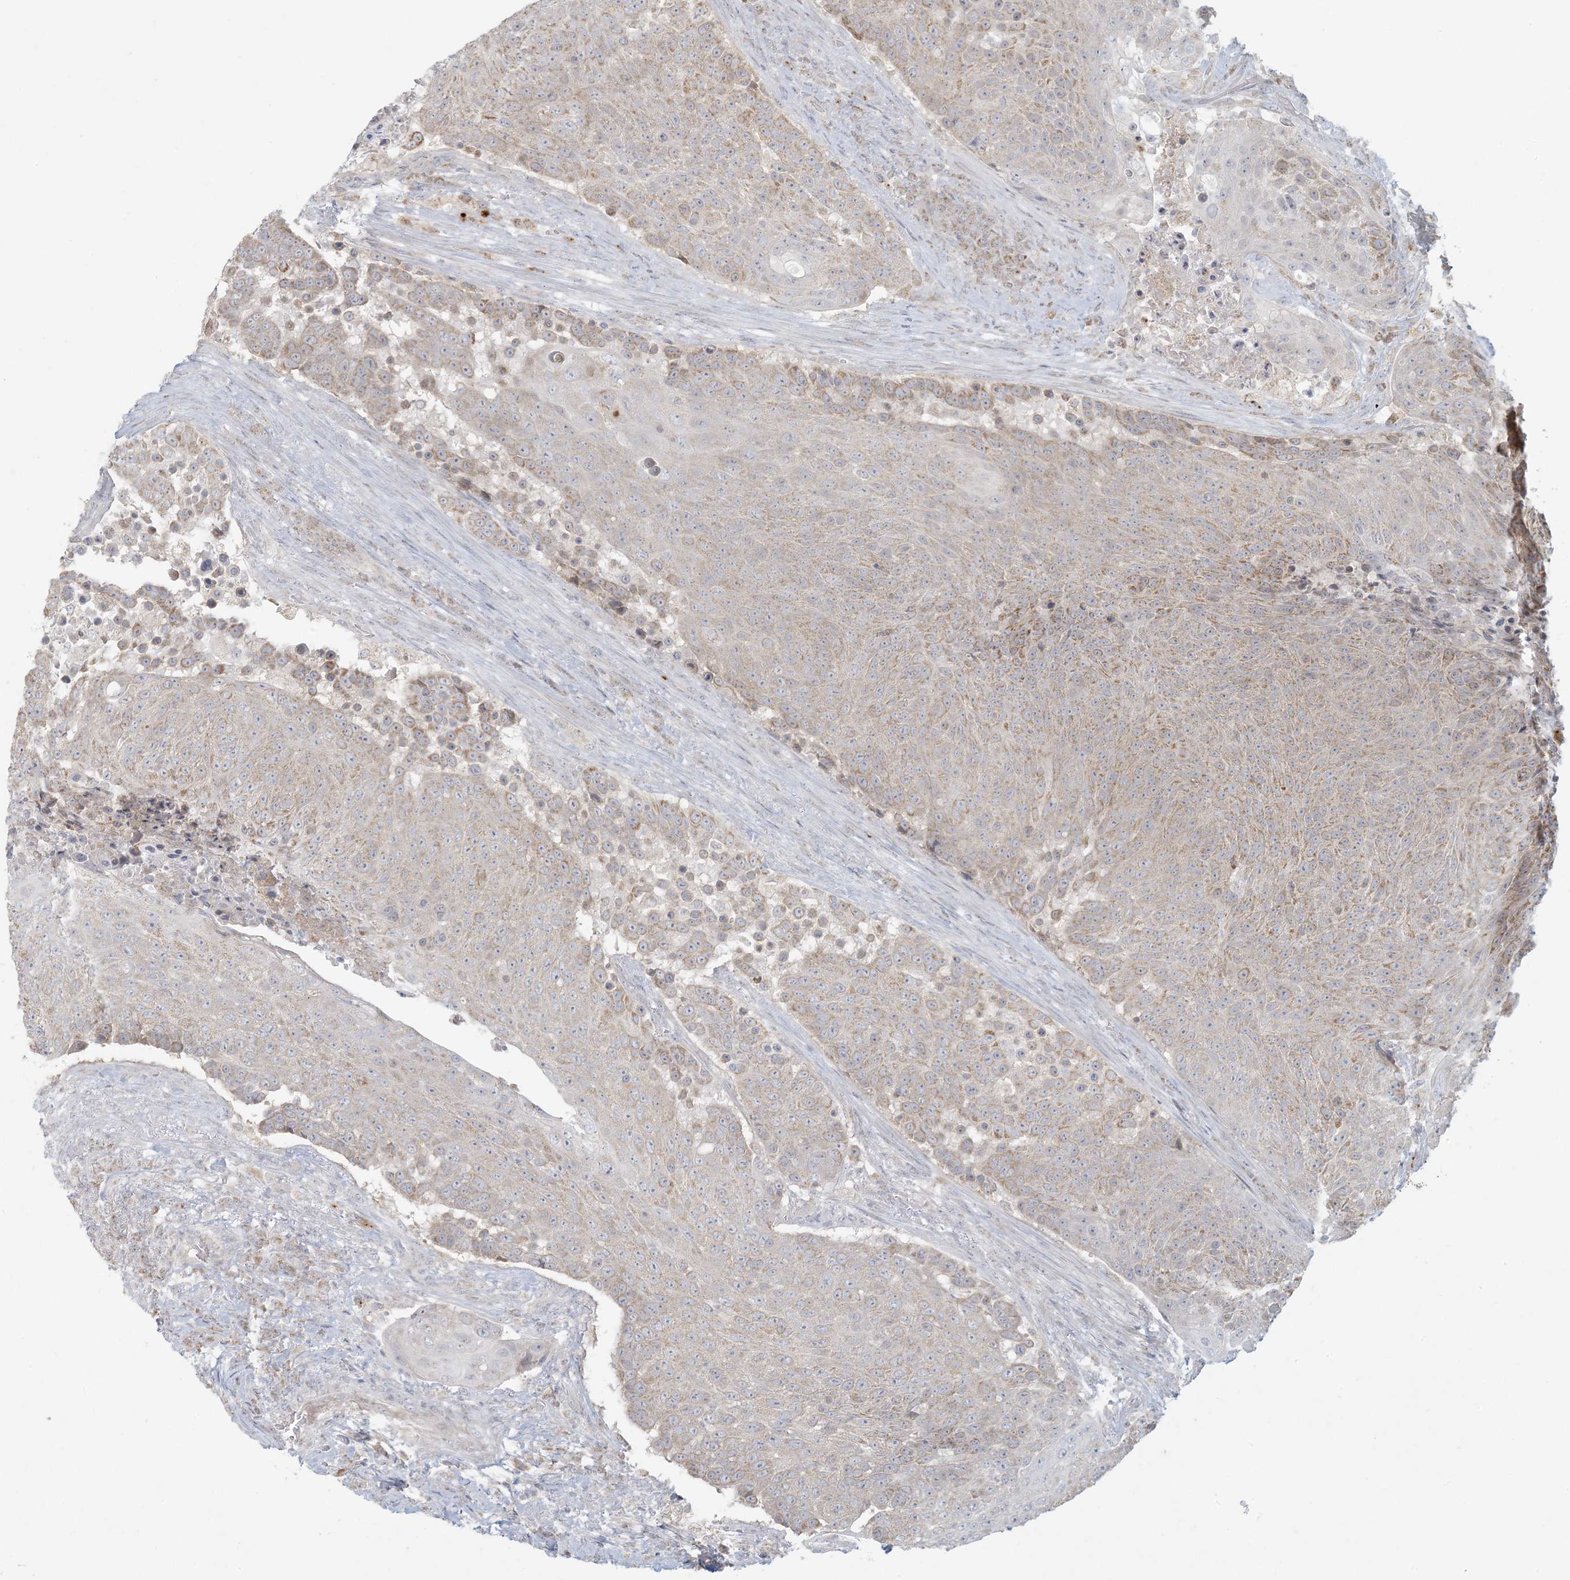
{"staining": {"intensity": "weak", "quantity": "<25%", "location": "cytoplasmic/membranous"}, "tissue": "urothelial cancer", "cell_type": "Tumor cells", "image_type": "cancer", "snomed": [{"axis": "morphology", "description": "Urothelial carcinoma, High grade"}, {"axis": "topography", "description": "Urinary bladder"}], "caption": "Tumor cells are negative for brown protein staining in high-grade urothelial carcinoma.", "gene": "MCAT", "patient": {"sex": "female", "age": 63}}